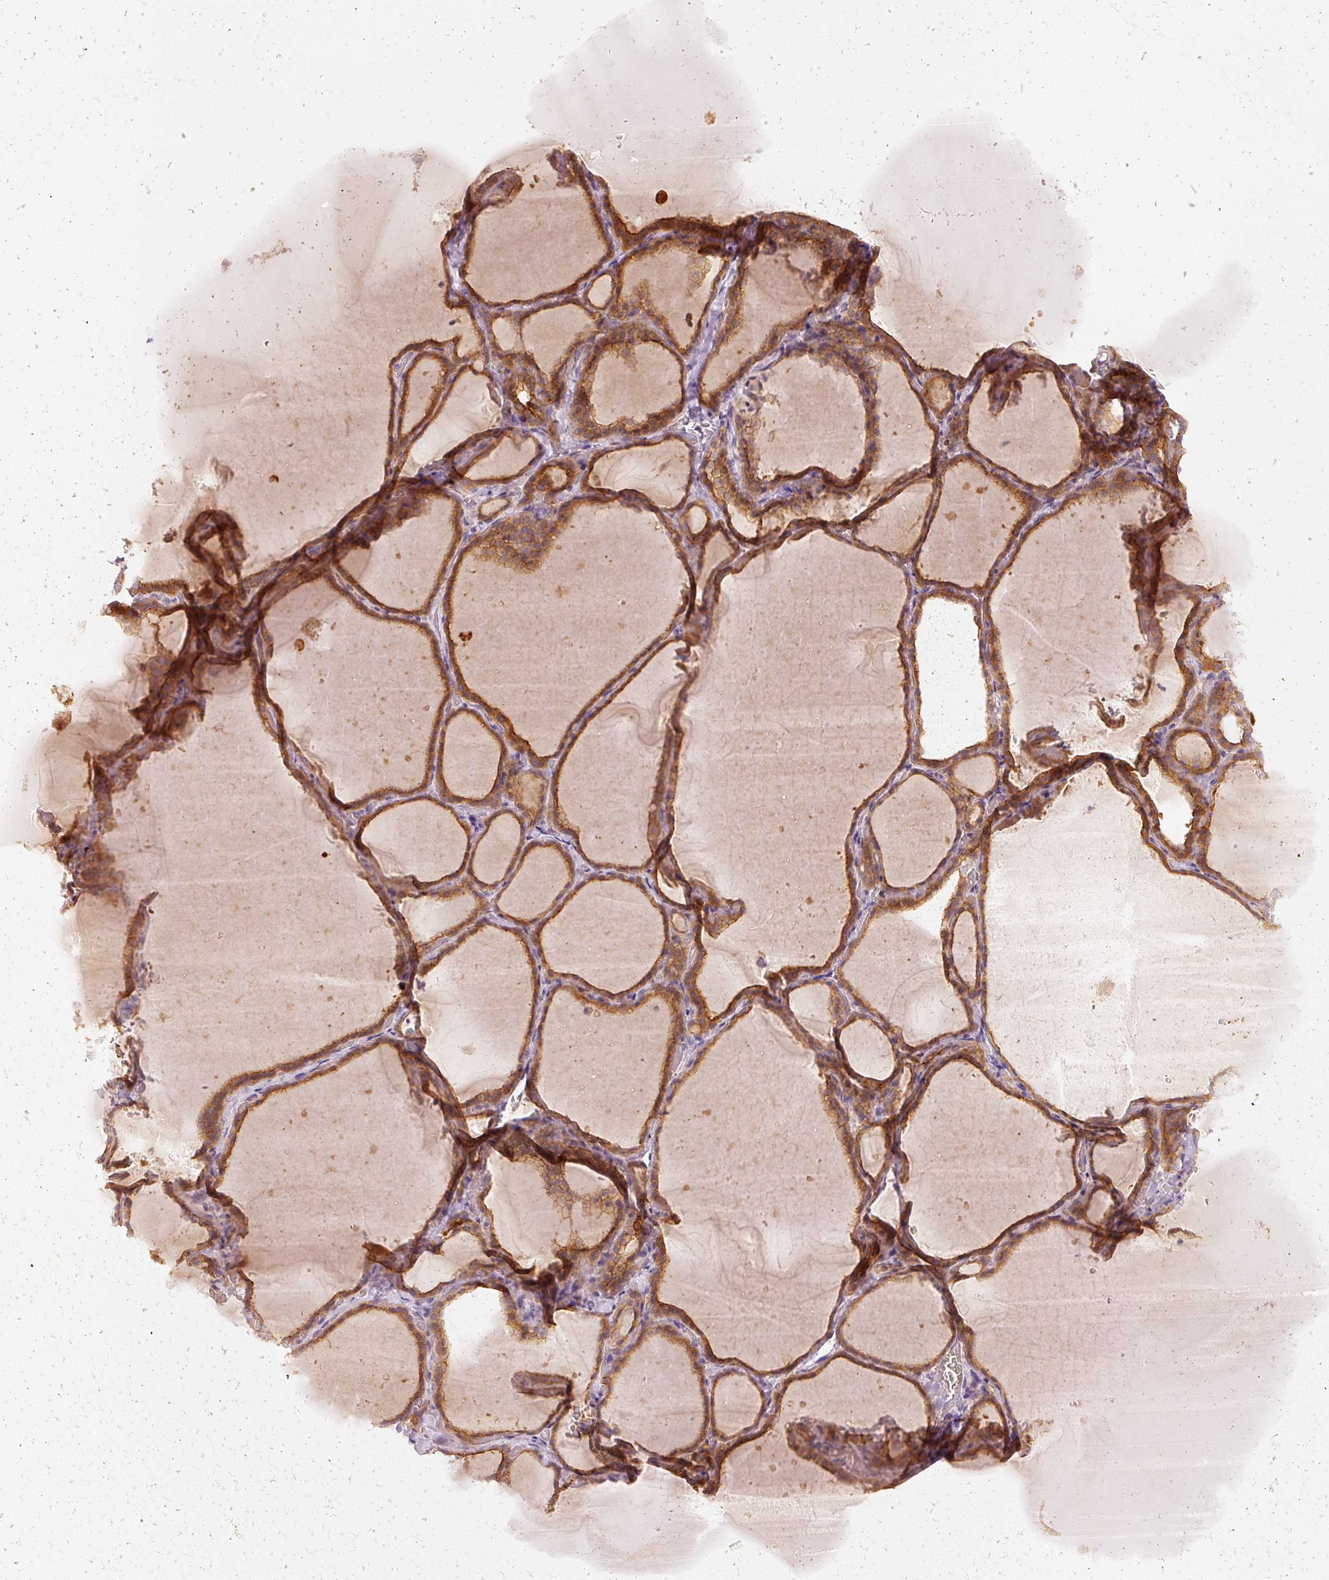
{"staining": {"intensity": "moderate", "quantity": ">75%", "location": "cytoplasmic/membranous"}, "tissue": "thyroid gland", "cell_type": "Glandular cells", "image_type": "normal", "snomed": [{"axis": "morphology", "description": "Normal tissue, NOS"}, {"axis": "topography", "description": "Thyroid gland"}], "caption": "DAB (3,3'-diaminobenzidine) immunohistochemical staining of normal thyroid gland exhibits moderate cytoplasmic/membranous protein staining in about >75% of glandular cells.", "gene": "DAPP1", "patient": {"sex": "female", "age": 22}}